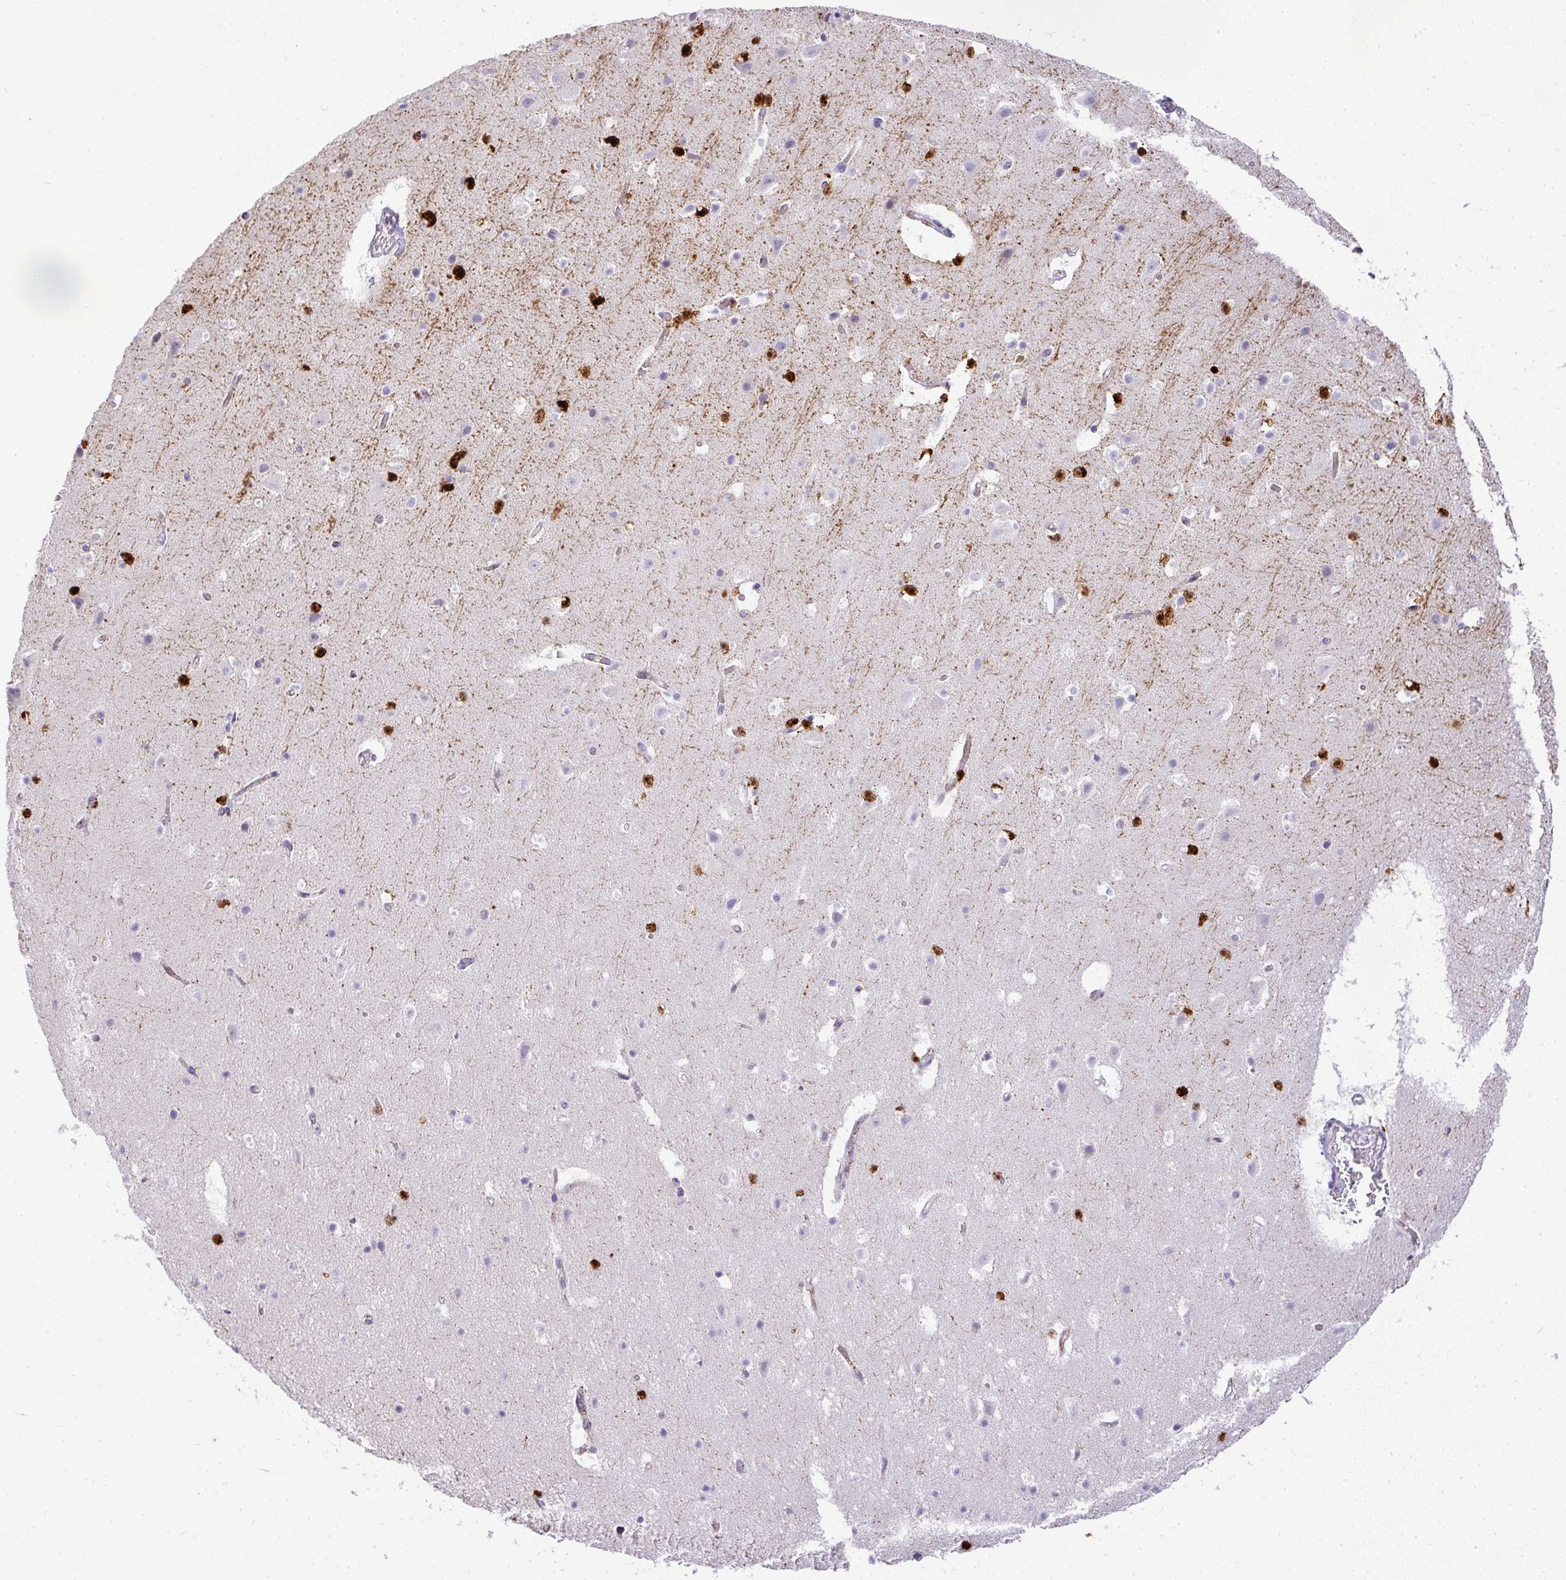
{"staining": {"intensity": "negative", "quantity": "none", "location": "none"}, "tissue": "cerebral cortex", "cell_type": "Endothelial cells", "image_type": "normal", "snomed": [{"axis": "morphology", "description": "Normal tissue, NOS"}, {"axis": "topography", "description": "Cerebral cortex"}], "caption": "High magnification brightfield microscopy of benign cerebral cortex stained with DAB (brown) and counterstained with hematoxylin (blue): endothelial cells show no significant expression. (DAB IHC, high magnification).", "gene": "LIPE", "patient": {"sex": "female", "age": 42}}